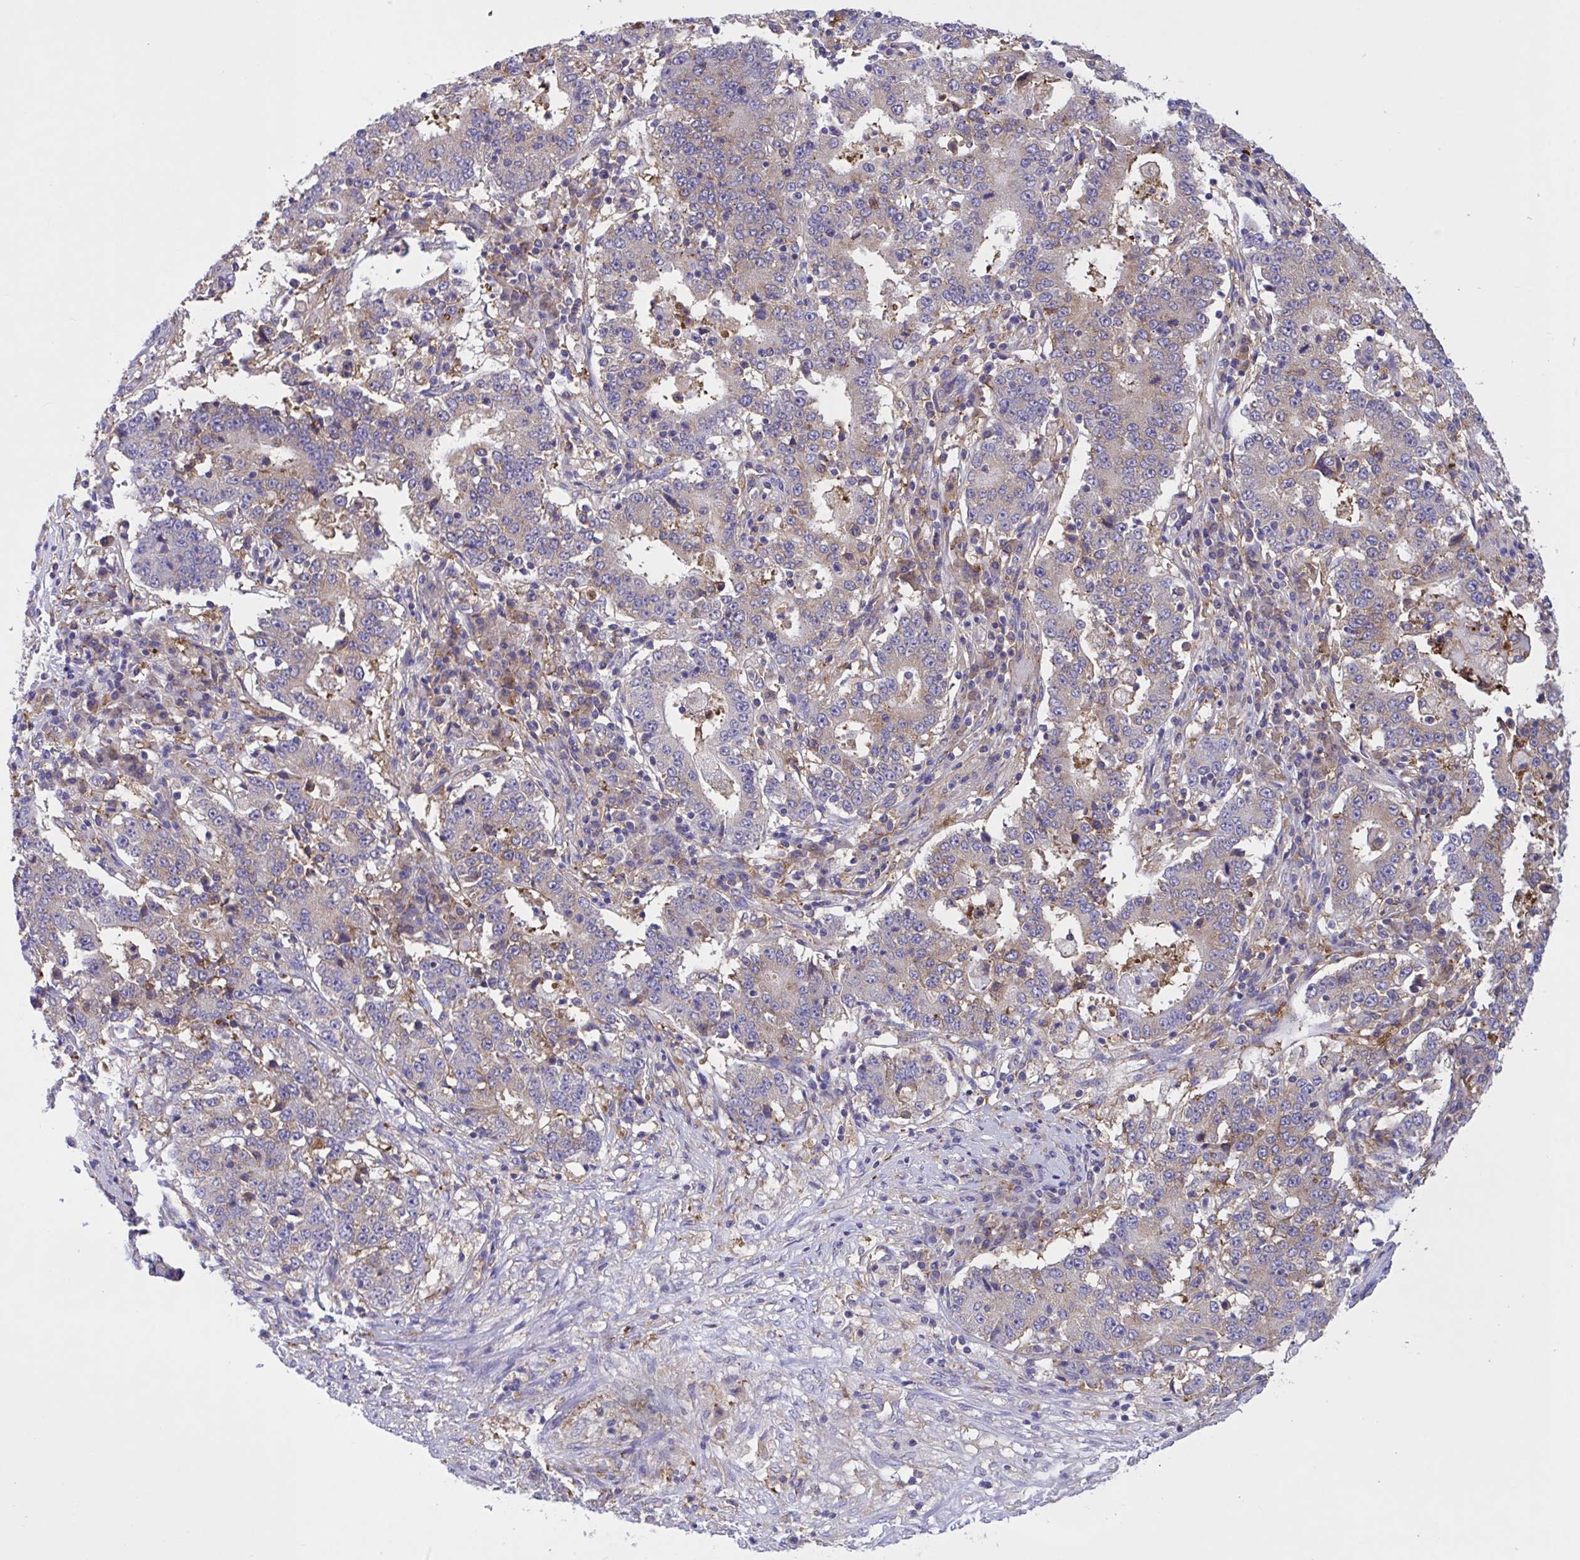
{"staining": {"intensity": "weak", "quantity": "<25%", "location": "cytoplasmic/membranous"}, "tissue": "stomach cancer", "cell_type": "Tumor cells", "image_type": "cancer", "snomed": [{"axis": "morphology", "description": "Adenocarcinoma, NOS"}, {"axis": "topography", "description": "Stomach"}], "caption": "Immunohistochemistry micrograph of neoplastic tissue: human stomach cancer stained with DAB reveals no significant protein staining in tumor cells.", "gene": "OR51M1", "patient": {"sex": "male", "age": 59}}